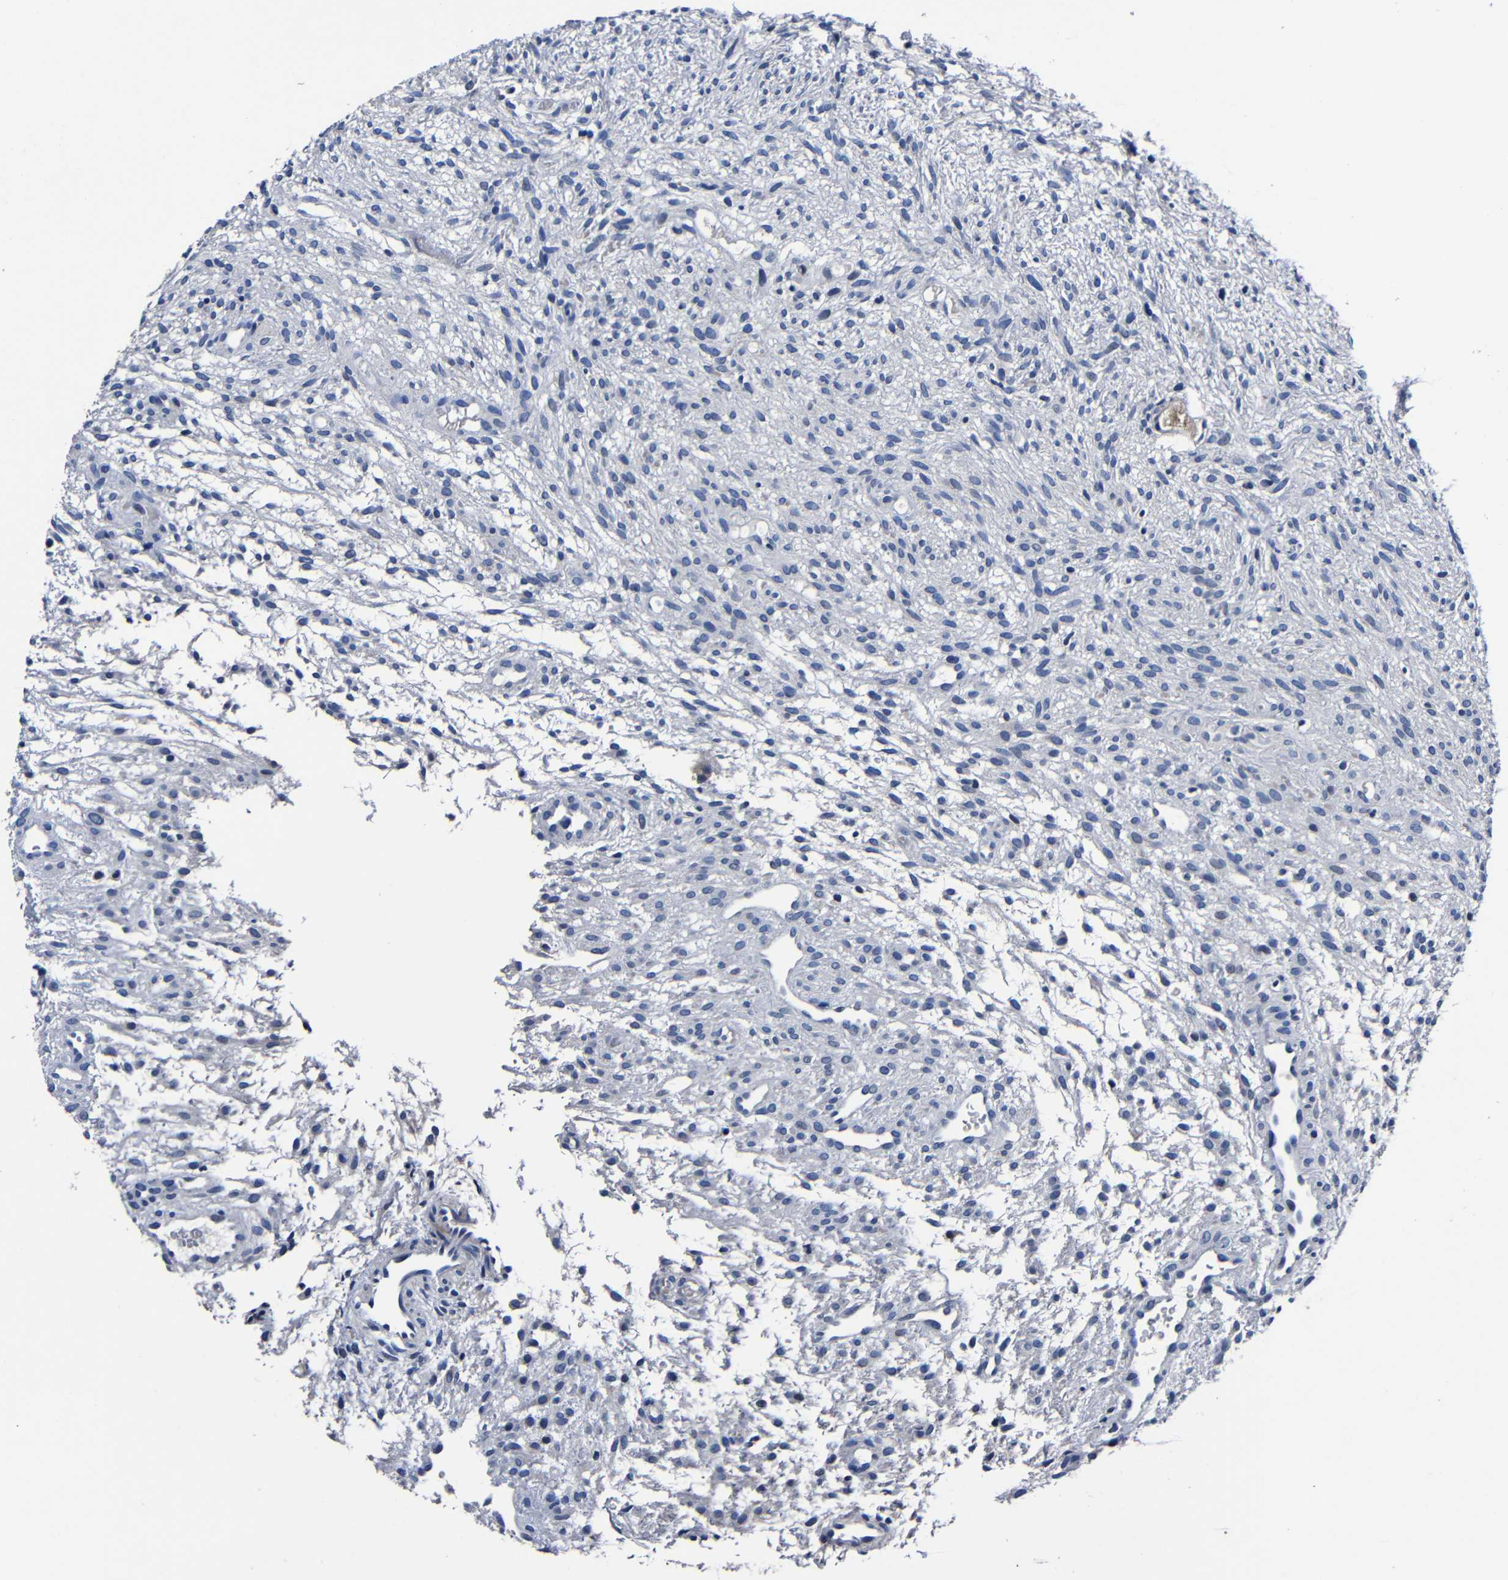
{"staining": {"intensity": "weak", "quantity": ">75%", "location": "cytoplasmic/membranous"}, "tissue": "ovary", "cell_type": "Follicle cells", "image_type": "normal", "snomed": [{"axis": "morphology", "description": "Normal tissue, NOS"}, {"axis": "morphology", "description": "Cyst, NOS"}, {"axis": "topography", "description": "Ovary"}], "caption": "Ovary stained for a protein (brown) demonstrates weak cytoplasmic/membranous positive staining in approximately >75% of follicle cells.", "gene": "DEPP1", "patient": {"sex": "female", "age": 18}}